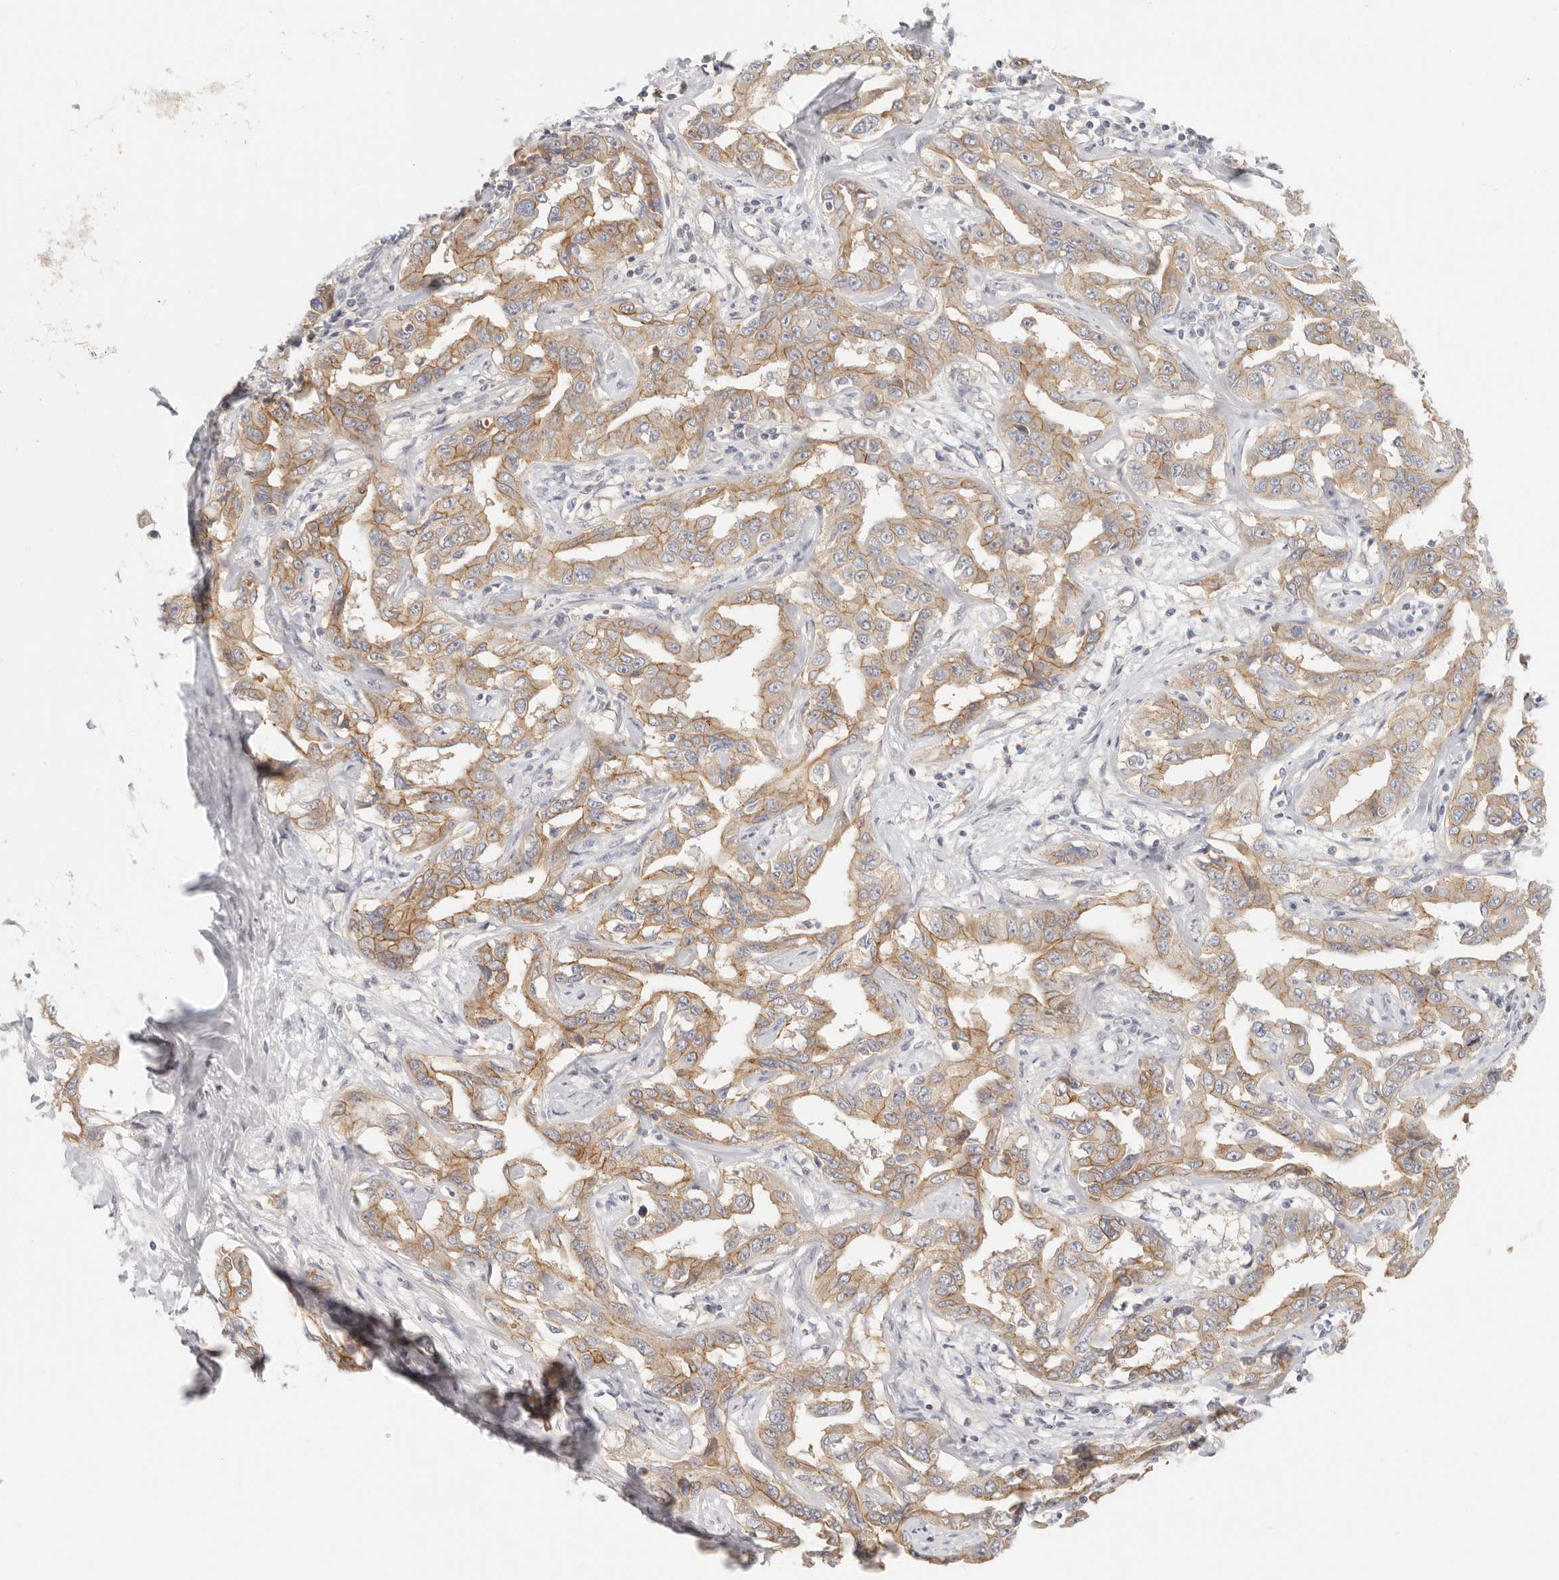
{"staining": {"intensity": "moderate", "quantity": ">75%", "location": "cytoplasmic/membranous"}, "tissue": "liver cancer", "cell_type": "Tumor cells", "image_type": "cancer", "snomed": [{"axis": "morphology", "description": "Cholangiocarcinoma"}, {"axis": "topography", "description": "Liver"}], "caption": "Human liver cancer stained for a protein (brown) exhibits moderate cytoplasmic/membranous positive expression in approximately >75% of tumor cells.", "gene": "ANXA9", "patient": {"sex": "male", "age": 59}}